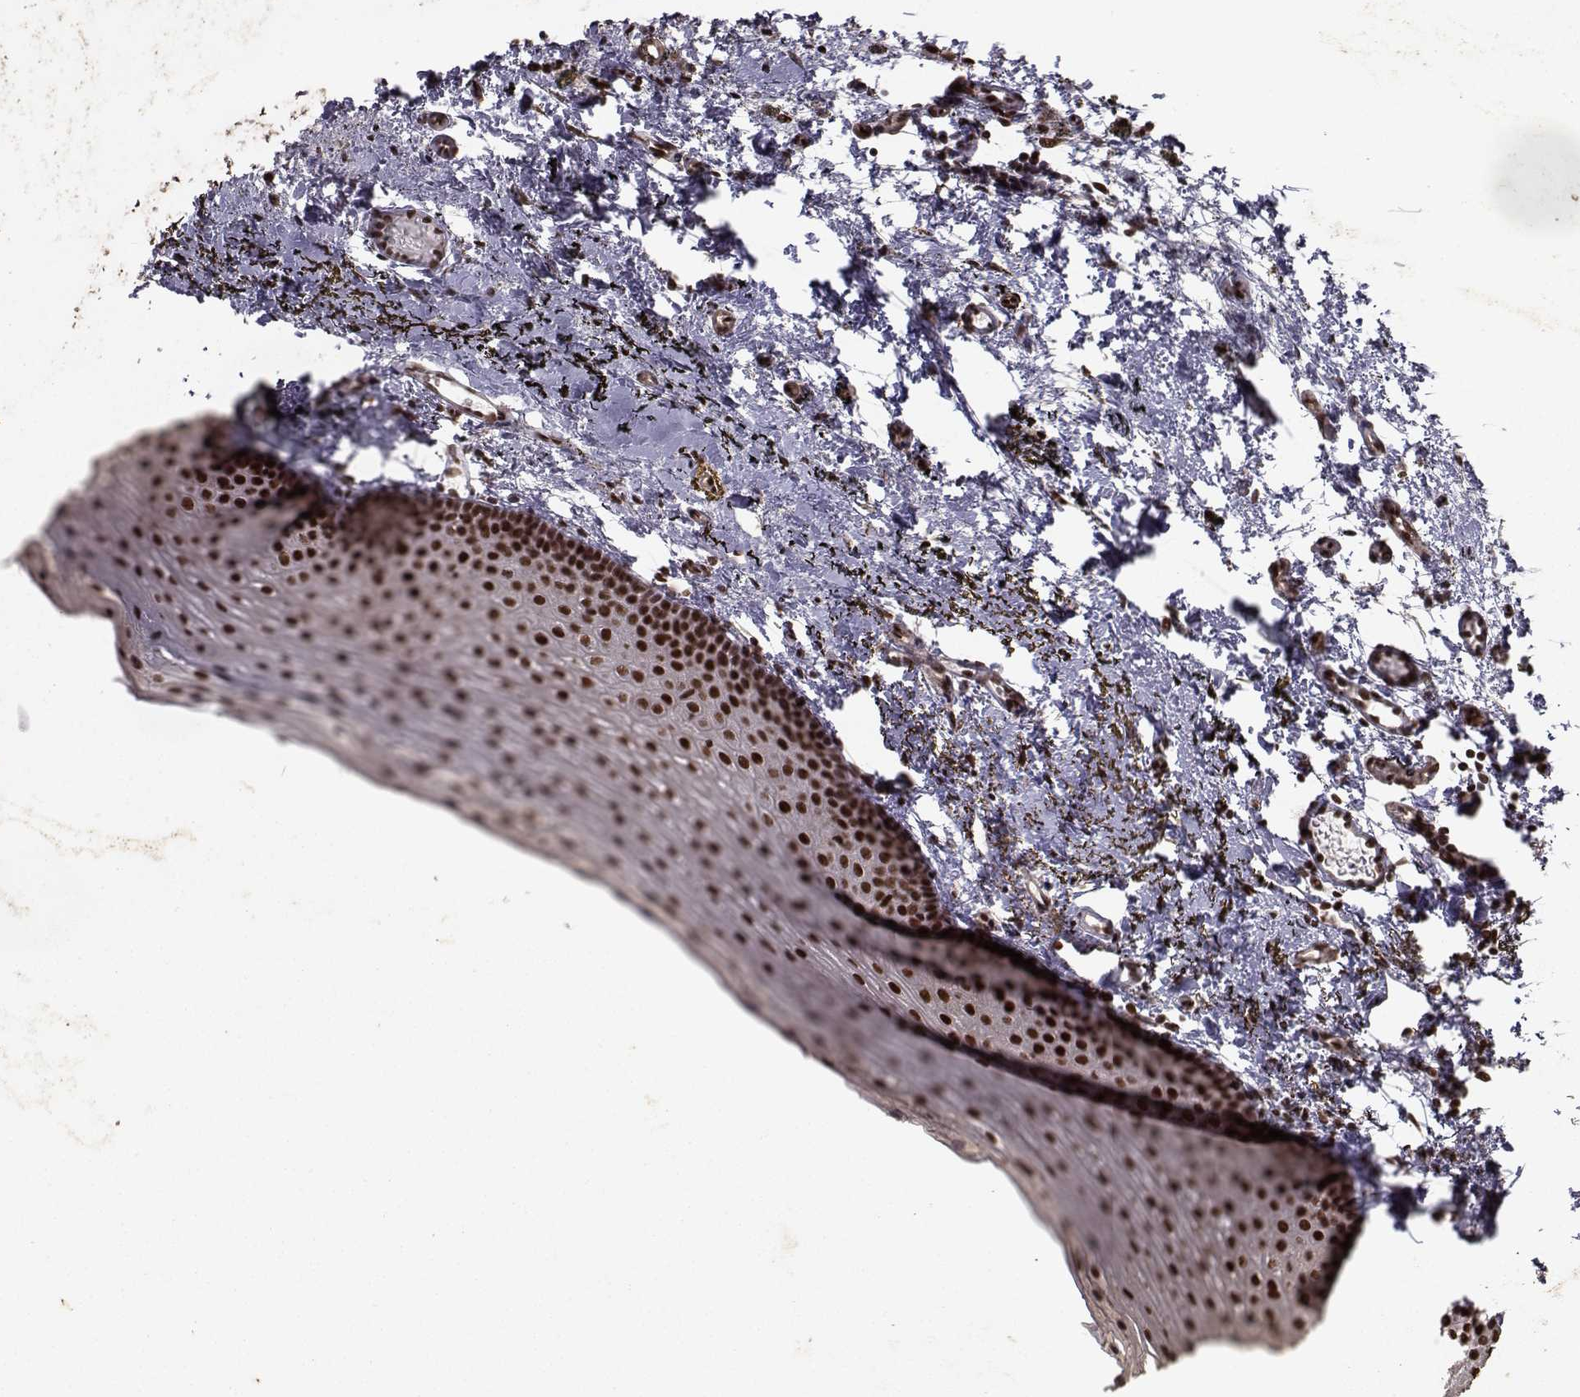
{"staining": {"intensity": "strong", "quantity": ">75%", "location": "nuclear"}, "tissue": "oral mucosa", "cell_type": "Squamous epithelial cells", "image_type": "normal", "snomed": [{"axis": "morphology", "description": "Normal tissue, NOS"}, {"axis": "topography", "description": "Oral tissue"}], "caption": "The photomicrograph reveals a brown stain indicating the presence of a protein in the nuclear of squamous epithelial cells in oral mucosa.", "gene": "SF1", "patient": {"sex": "female", "age": 57}}